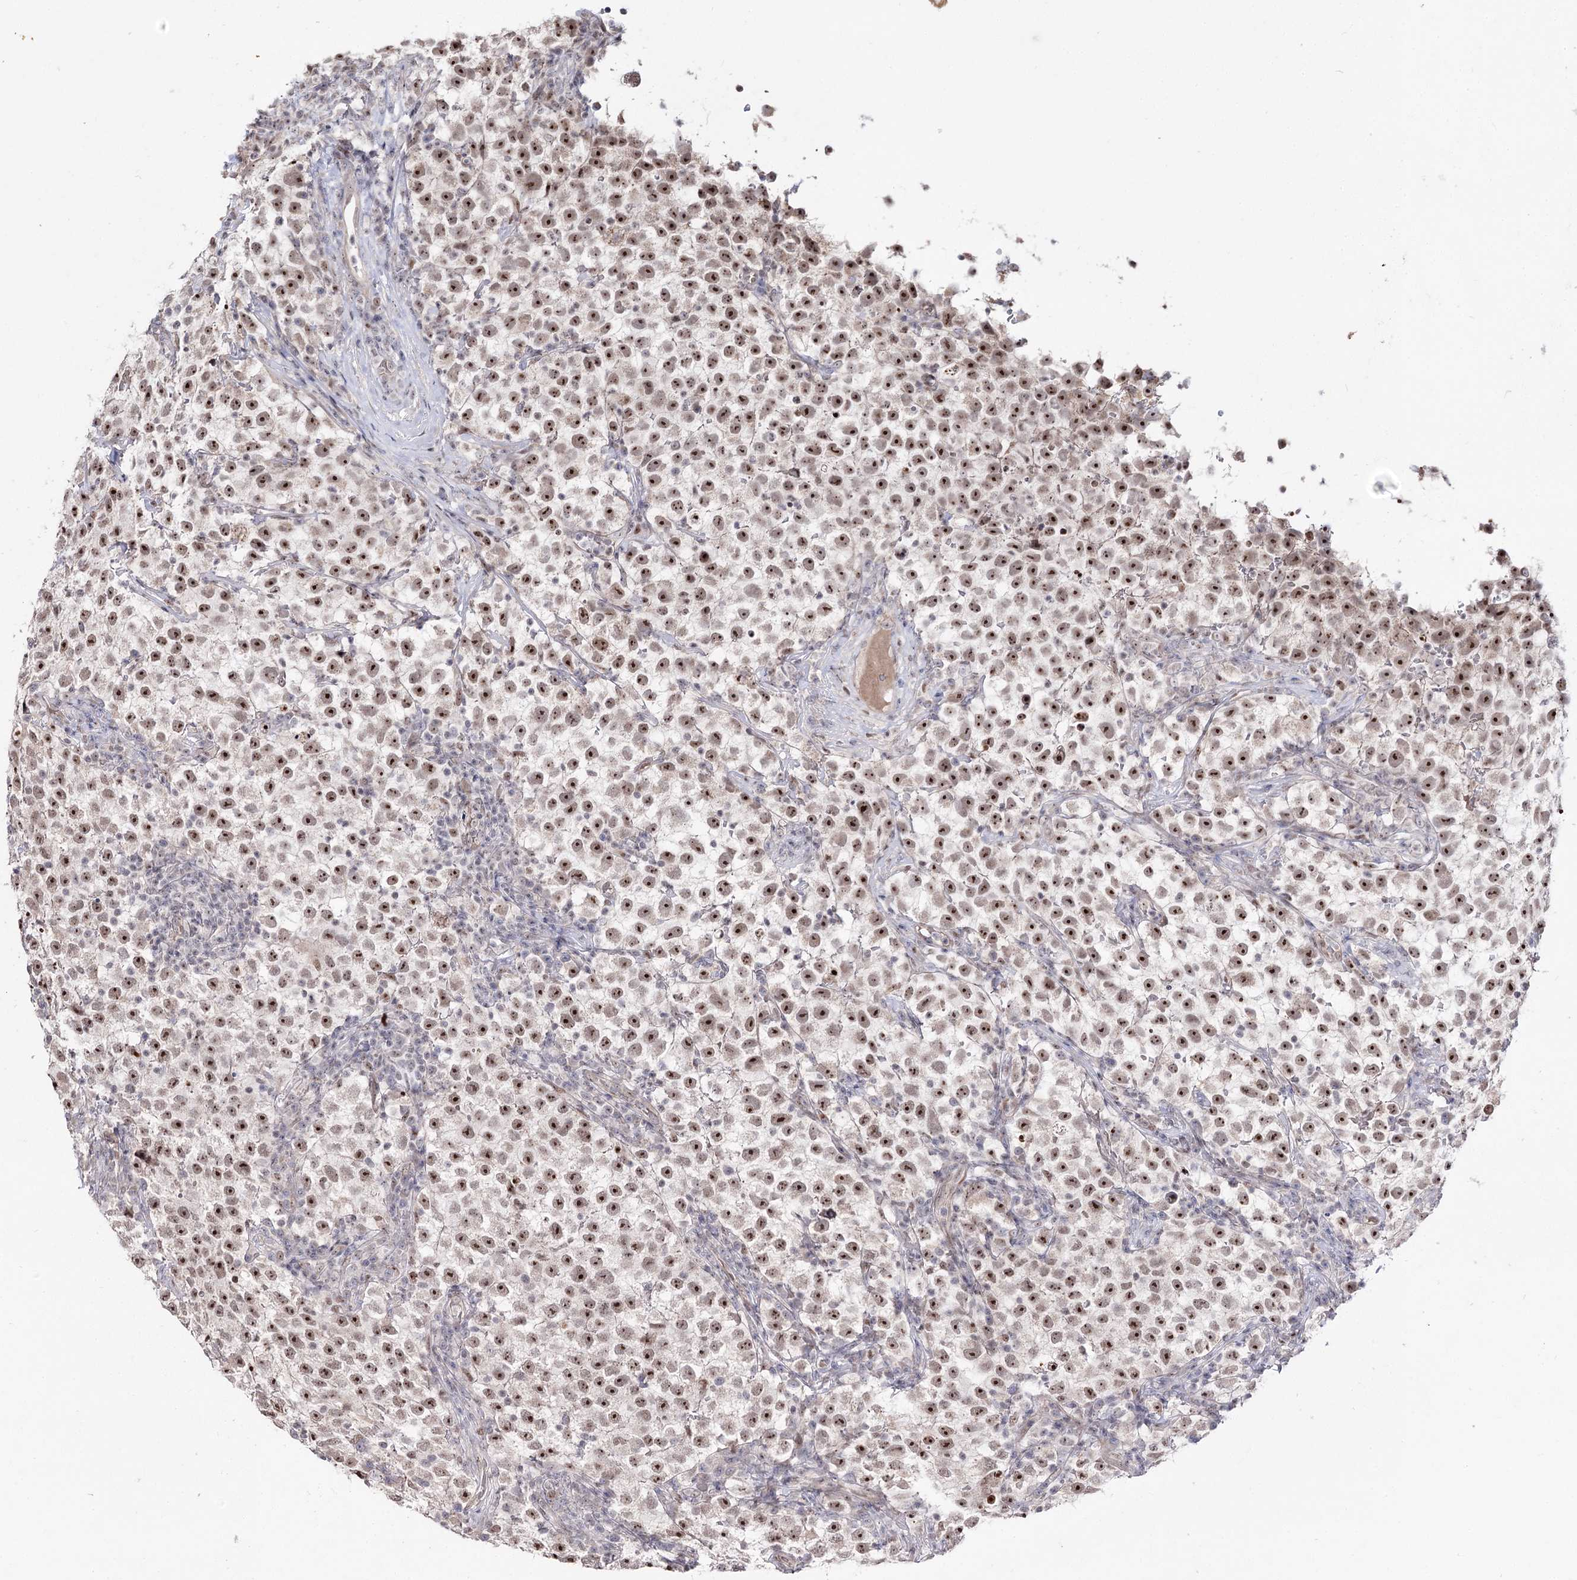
{"staining": {"intensity": "strong", "quantity": ">75%", "location": "nuclear"}, "tissue": "testis cancer", "cell_type": "Tumor cells", "image_type": "cancer", "snomed": [{"axis": "morphology", "description": "Seminoma, NOS"}, {"axis": "topography", "description": "Testis"}], "caption": "Testis cancer (seminoma) tissue shows strong nuclear positivity in approximately >75% of tumor cells, visualized by immunohistochemistry. The protein of interest is stained brown, and the nuclei are stained in blue (DAB IHC with brightfield microscopy, high magnification).", "gene": "RRP9", "patient": {"sex": "male", "age": 22}}